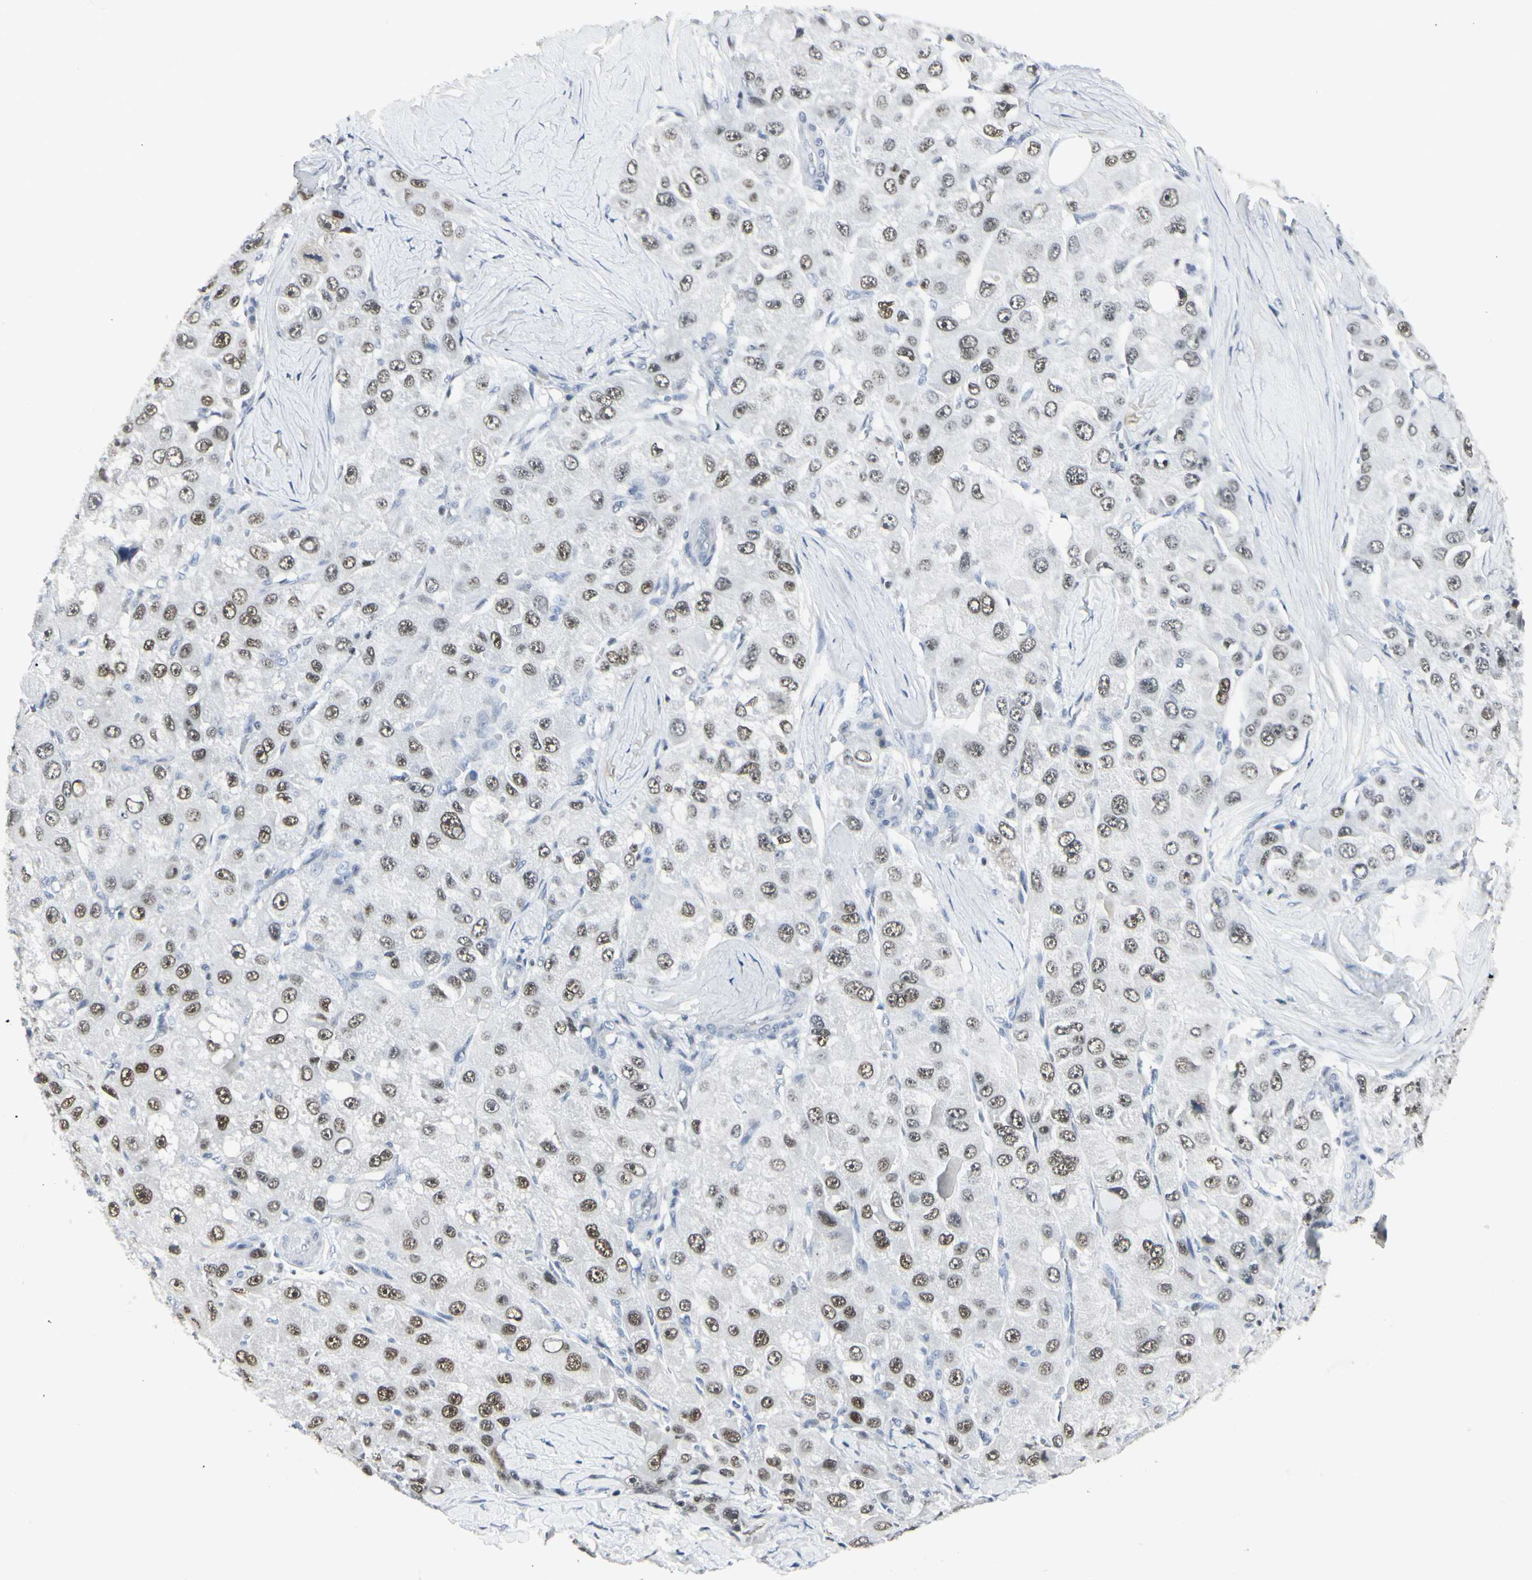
{"staining": {"intensity": "moderate", "quantity": "25%-75%", "location": "nuclear"}, "tissue": "liver cancer", "cell_type": "Tumor cells", "image_type": "cancer", "snomed": [{"axis": "morphology", "description": "Carcinoma, Hepatocellular, NOS"}, {"axis": "topography", "description": "Liver"}], "caption": "High-power microscopy captured an immunohistochemistry histopathology image of hepatocellular carcinoma (liver), revealing moderate nuclear positivity in approximately 25%-75% of tumor cells. (brown staining indicates protein expression, while blue staining denotes nuclei).", "gene": "ZBTB7B", "patient": {"sex": "male", "age": 80}}